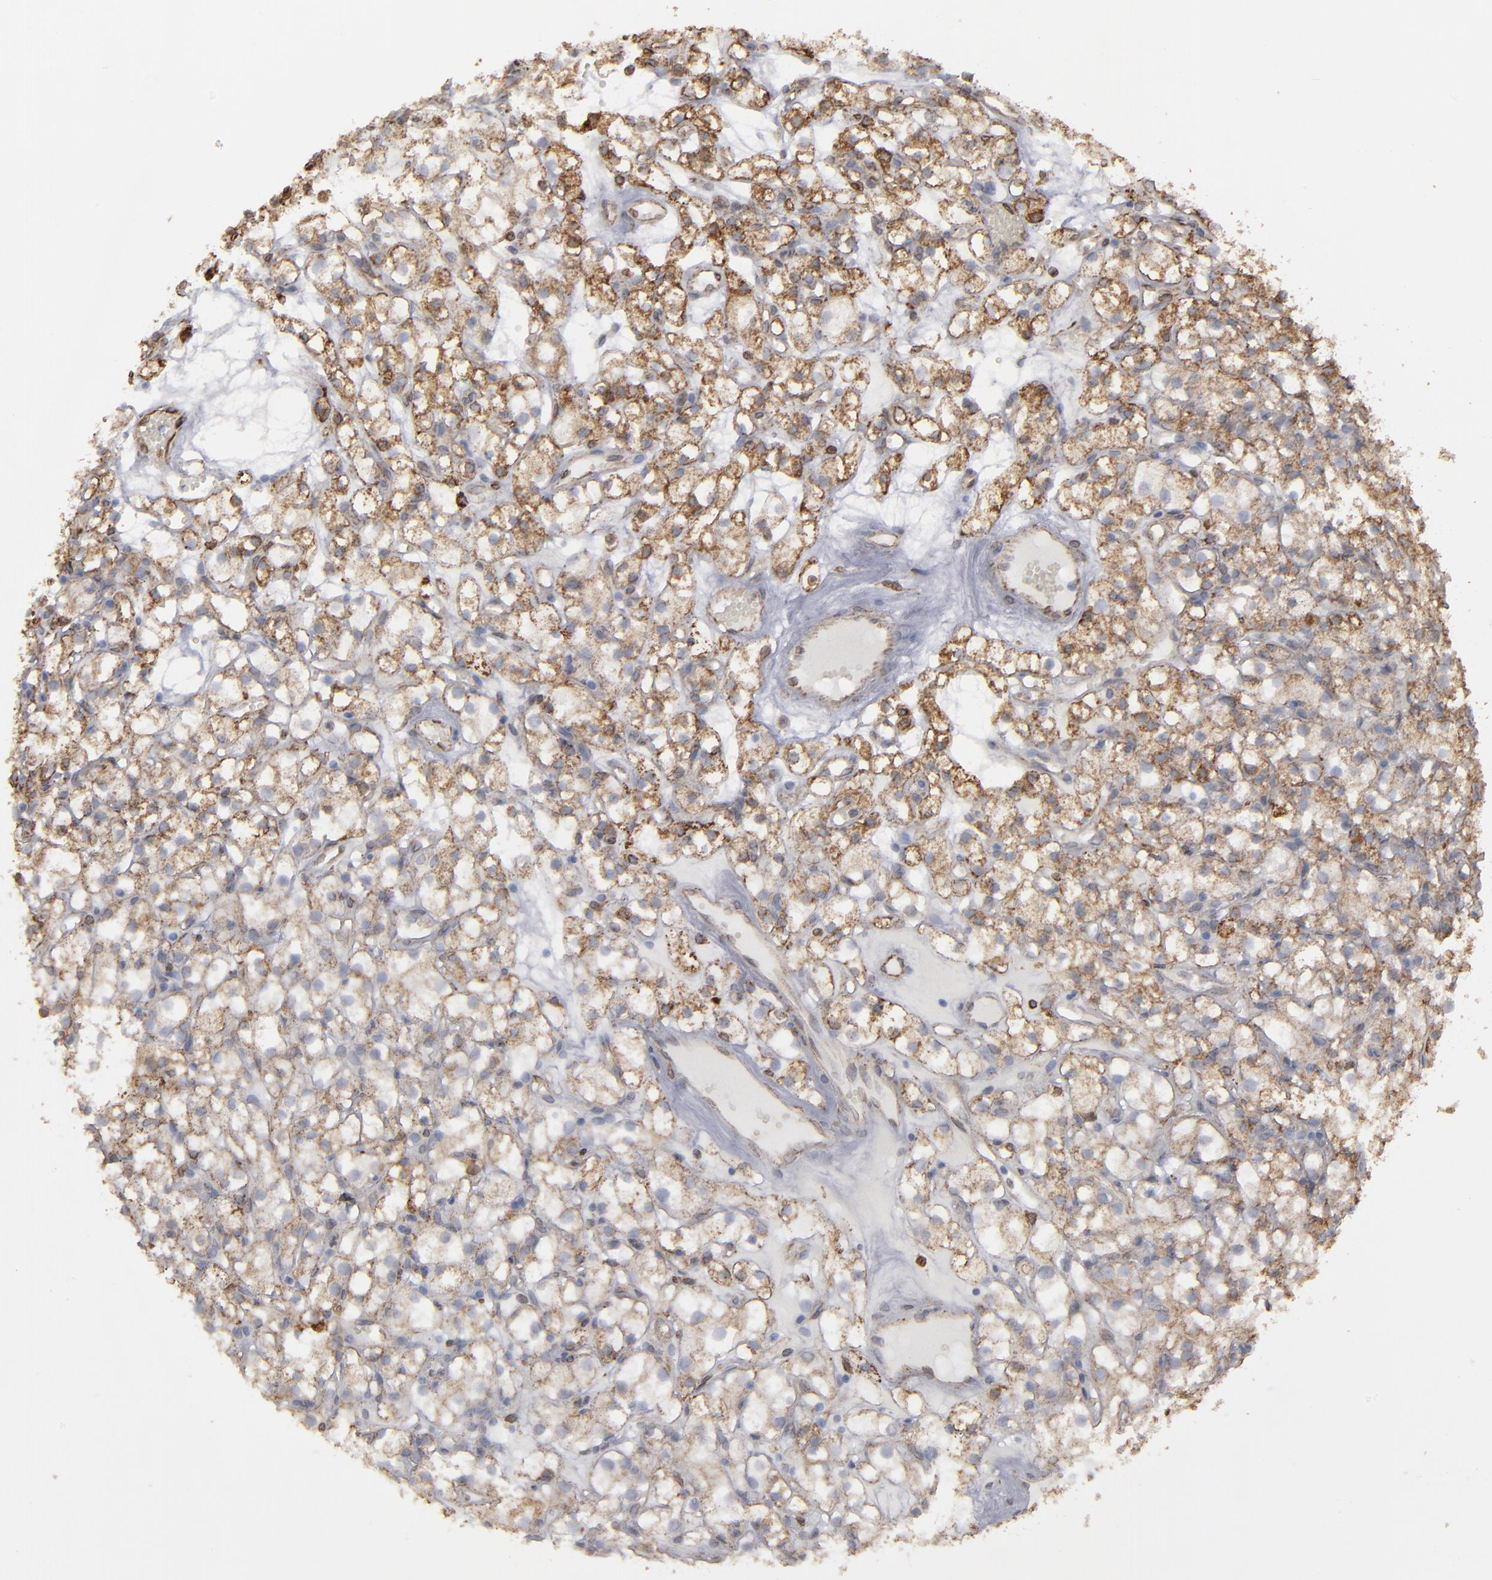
{"staining": {"intensity": "moderate", "quantity": ">75%", "location": "cytoplasmic/membranous"}, "tissue": "renal cancer", "cell_type": "Tumor cells", "image_type": "cancer", "snomed": [{"axis": "morphology", "description": "Adenocarcinoma, NOS"}, {"axis": "topography", "description": "Kidney"}], "caption": "Immunohistochemistry (IHC) staining of adenocarcinoma (renal), which exhibits medium levels of moderate cytoplasmic/membranous staining in approximately >75% of tumor cells indicating moderate cytoplasmic/membranous protein expression. The staining was performed using DAB (brown) for protein detection and nuclei were counterstained in hematoxylin (blue).", "gene": "ERLIN2", "patient": {"sex": "male", "age": 61}}